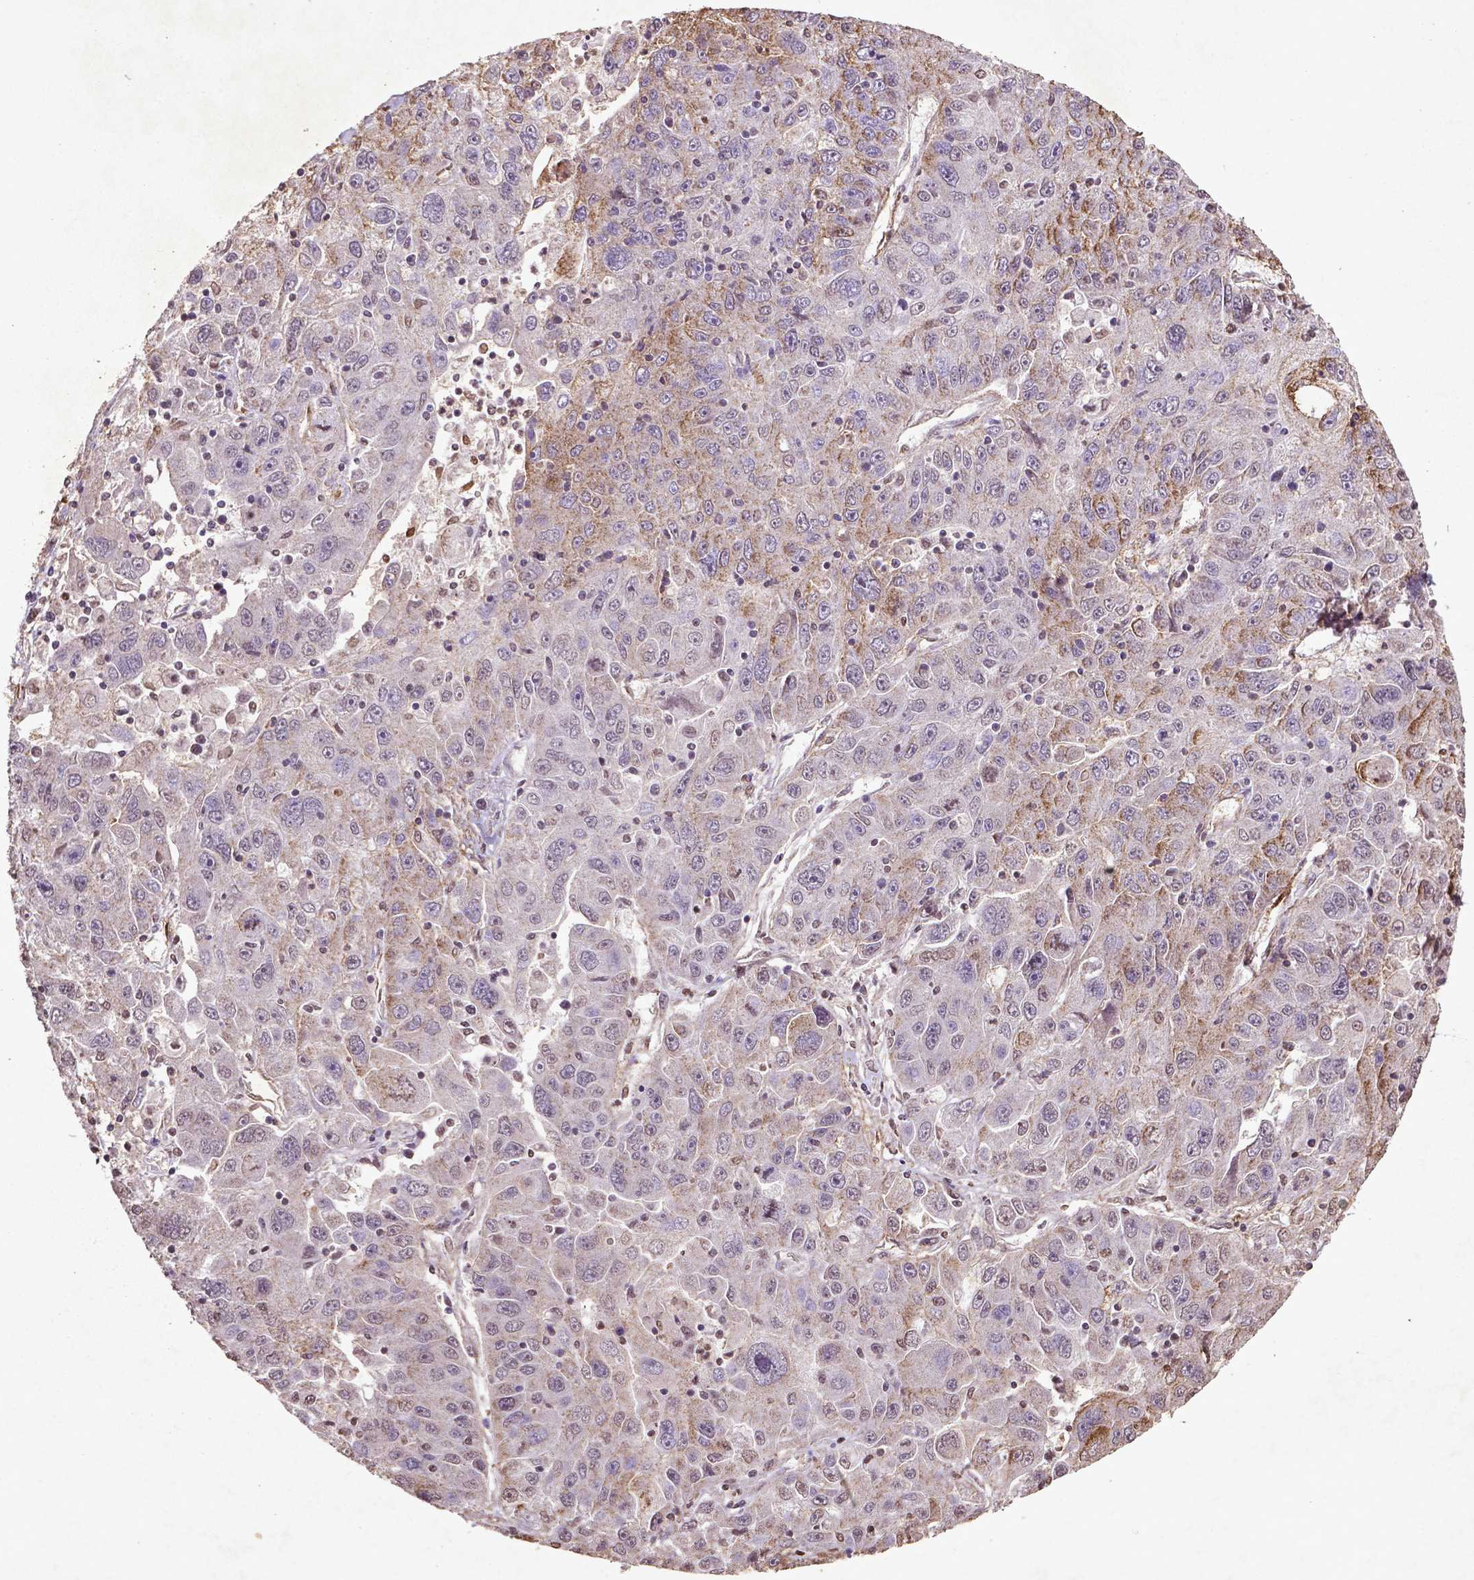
{"staining": {"intensity": "moderate", "quantity": "<25%", "location": "cytoplasmic/membranous"}, "tissue": "stomach cancer", "cell_type": "Tumor cells", "image_type": "cancer", "snomed": [{"axis": "morphology", "description": "Adenocarcinoma, NOS"}, {"axis": "topography", "description": "Stomach"}], "caption": "Stomach adenocarcinoma was stained to show a protein in brown. There is low levels of moderate cytoplasmic/membranous expression in about <25% of tumor cells.", "gene": "MTOR", "patient": {"sex": "male", "age": 56}}